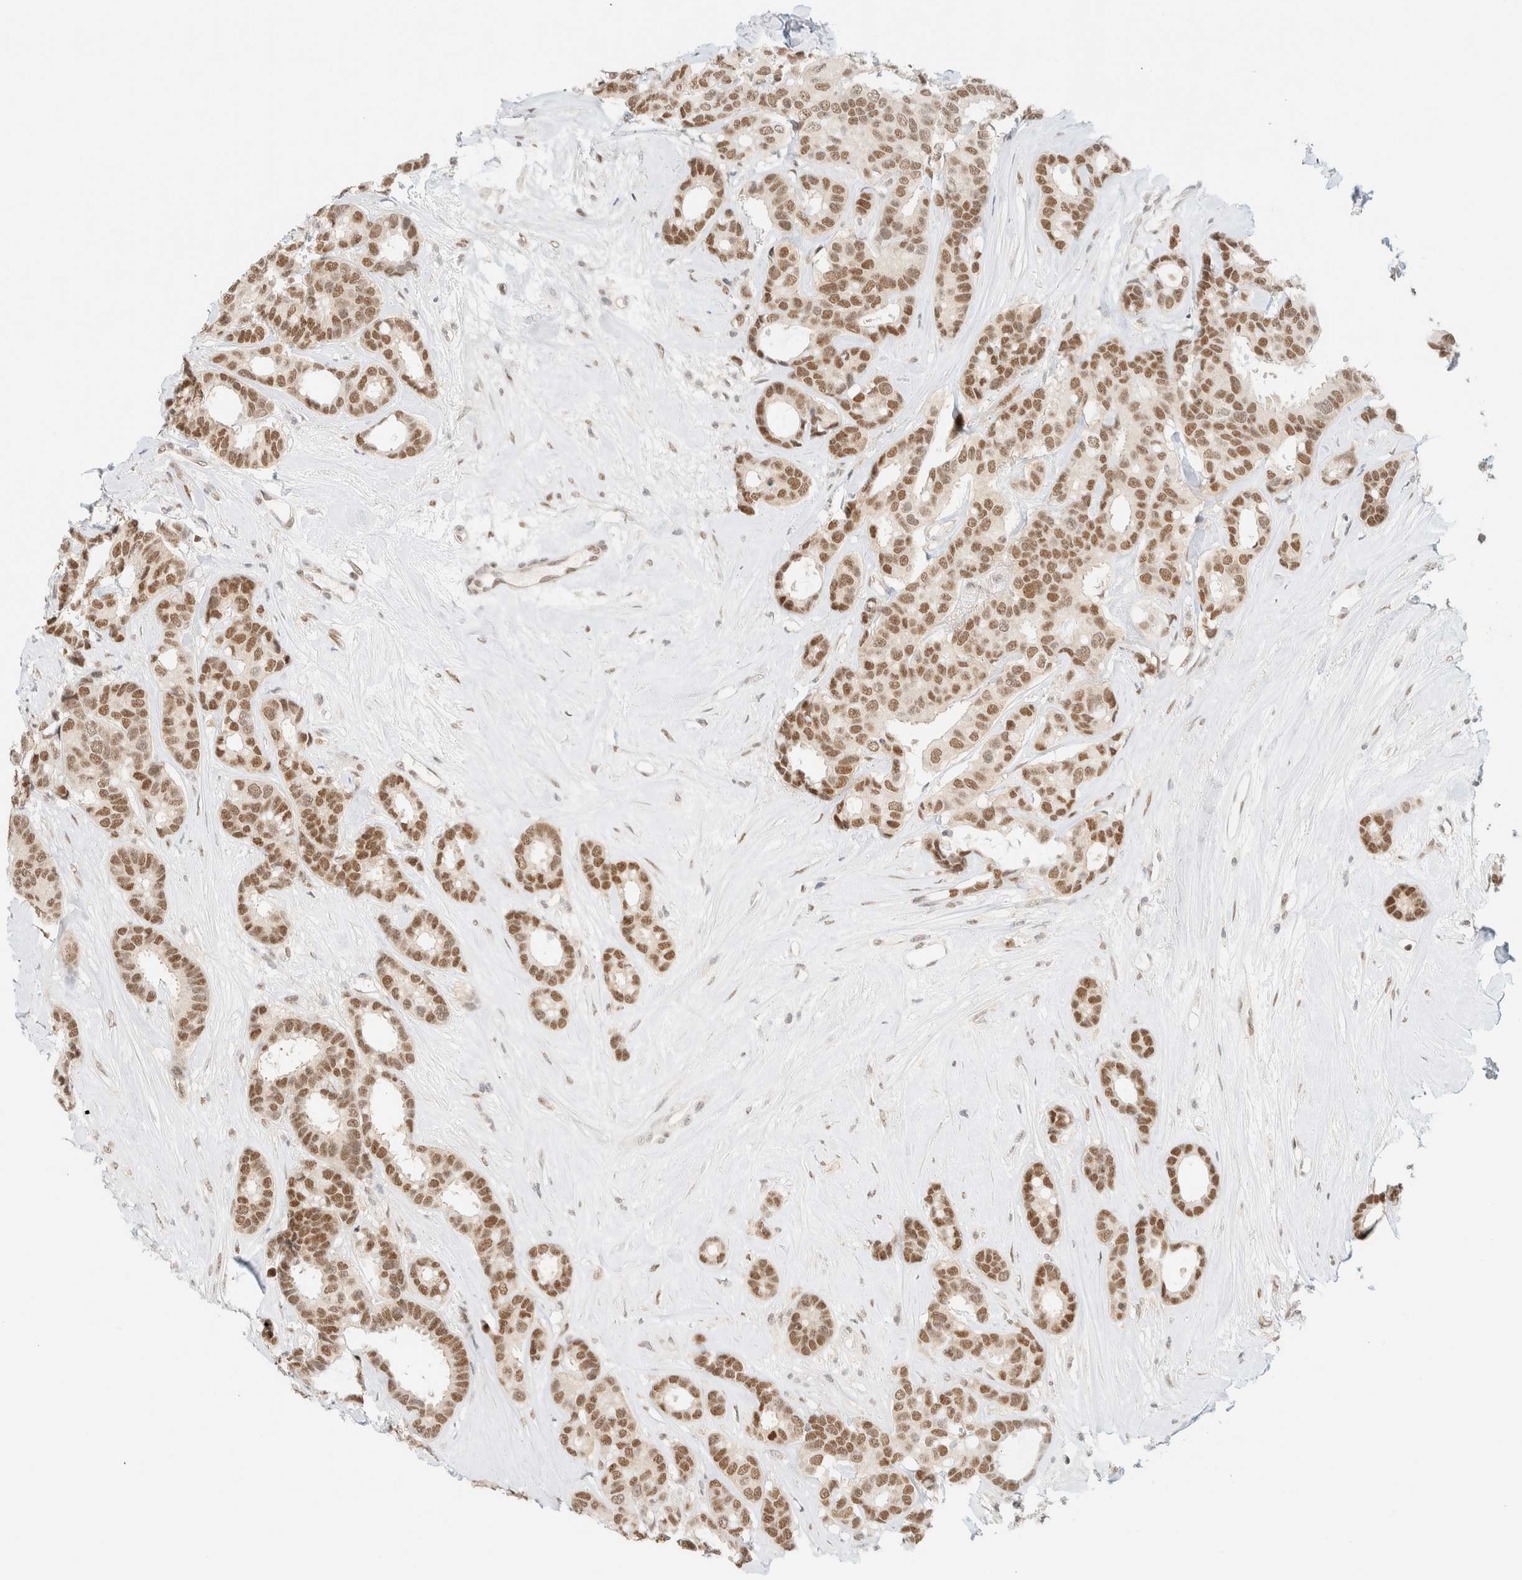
{"staining": {"intensity": "moderate", "quantity": ">75%", "location": "nuclear"}, "tissue": "breast cancer", "cell_type": "Tumor cells", "image_type": "cancer", "snomed": [{"axis": "morphology", "description": "Duct carcinoma"}, {"axis": "topography", "description": "Breast"}], "caption": "Breast infiltrating ductal carcinoma stained for a protein shows moderate nuclear positivity in tumor cells. (Brightfield microscopy of DAB IHC at high magnification).", "gene": "PYGO2", "patient": {"sex": "female", "age": 87}}